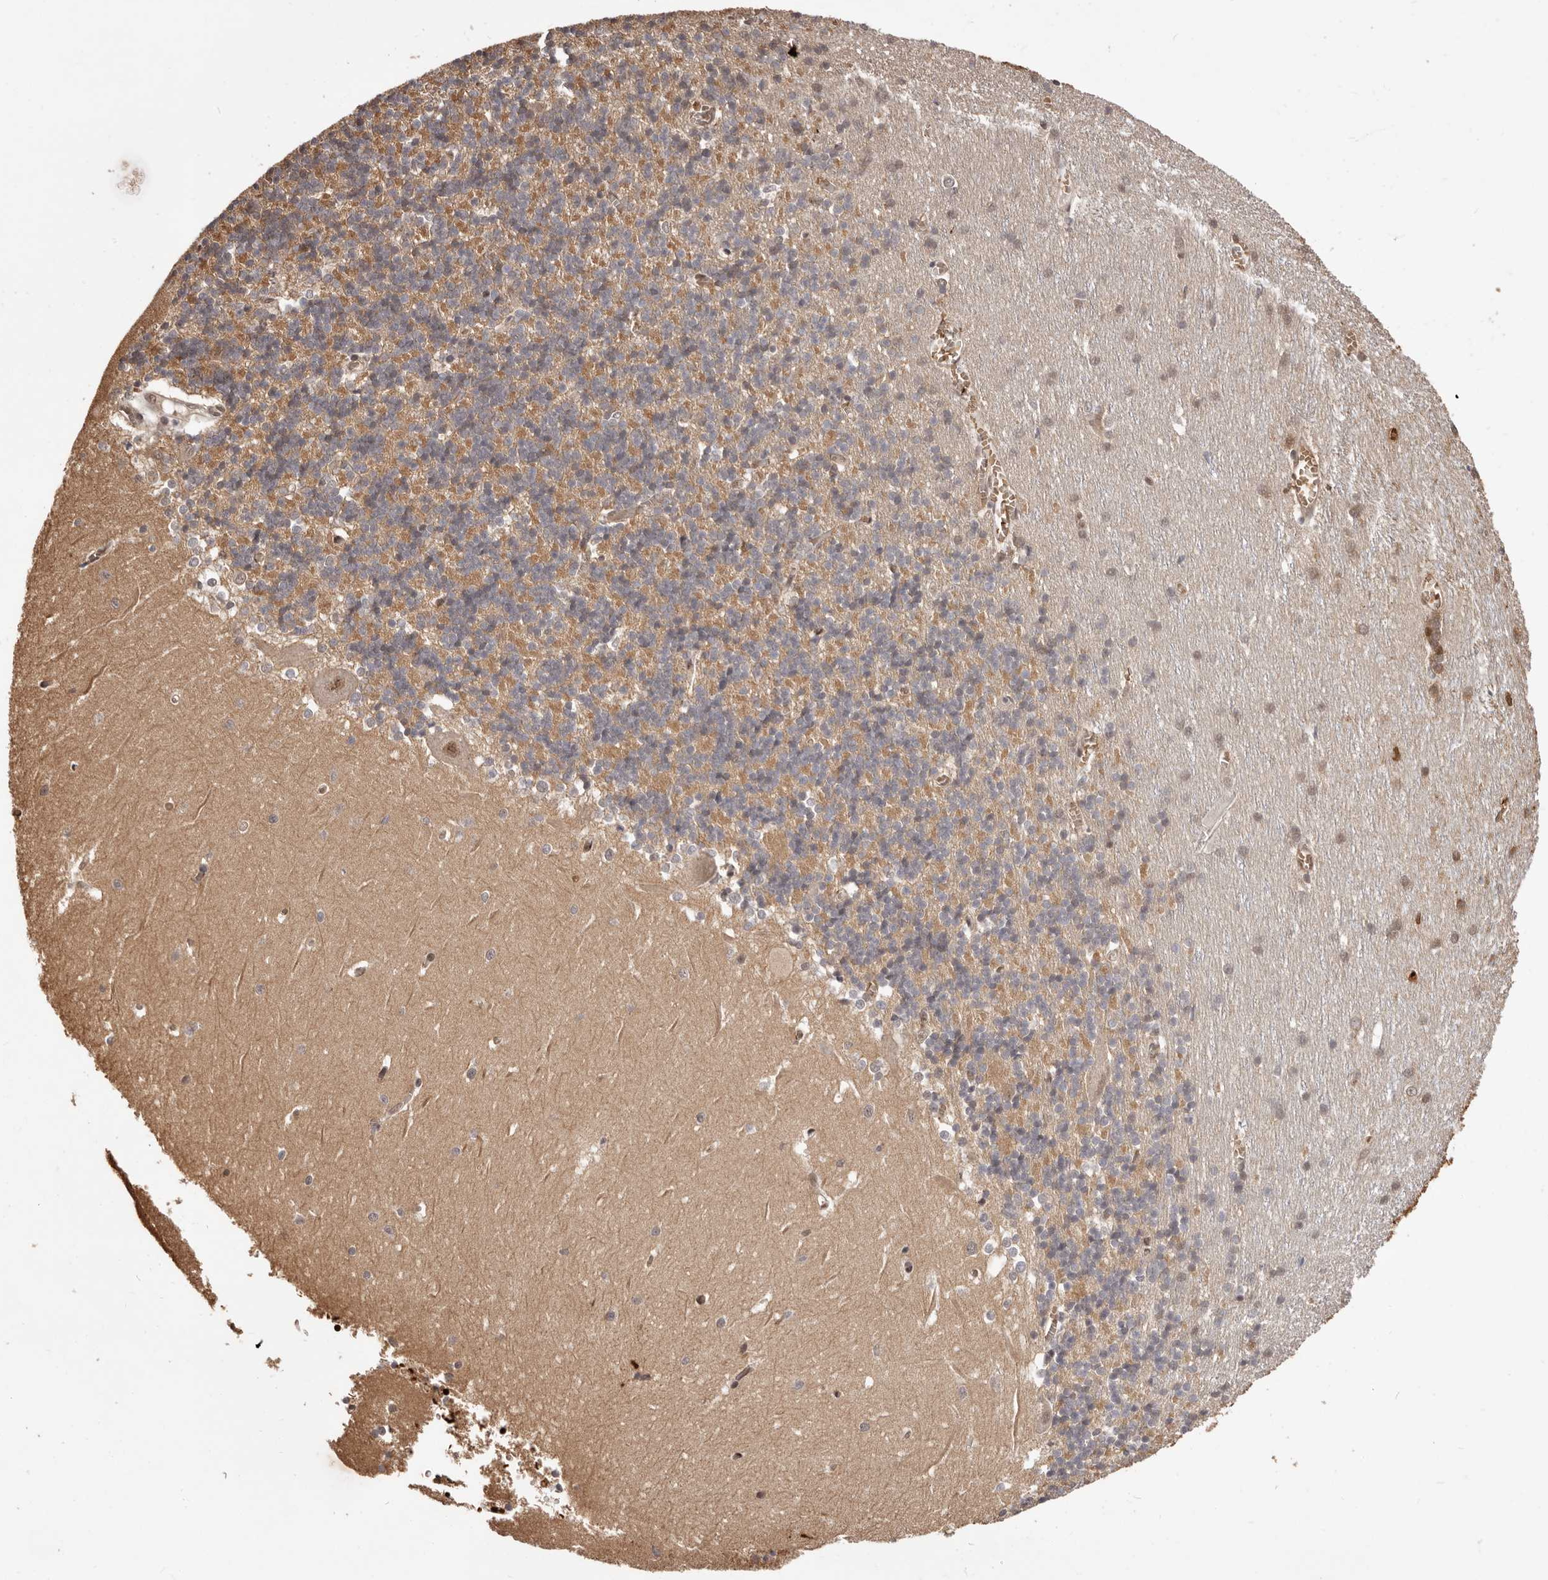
{"staining": {"intensity": "moderate", "quantity": ">75%", "location": "cytoplasmic/membranous"}, "tissue": "cerebellum", "cell_type": "Cells in granular layer", "image_type": "normal", "snomed": [{"axis": "morphology", "description": "Normal tissue, NOS"}, {"axis": "topography", "description": "Cerebellum"}], "caption": "Protein staining demonstrates moderate cytoplasmic/membranous positivity in approximately >75% of cells in granular layer in unremarkable cerebellum. (Brightfield microscopy of DAB IHC at high magnification).", "gene": "NCOA3", "patient": {"sex": "male", "age": 37}}